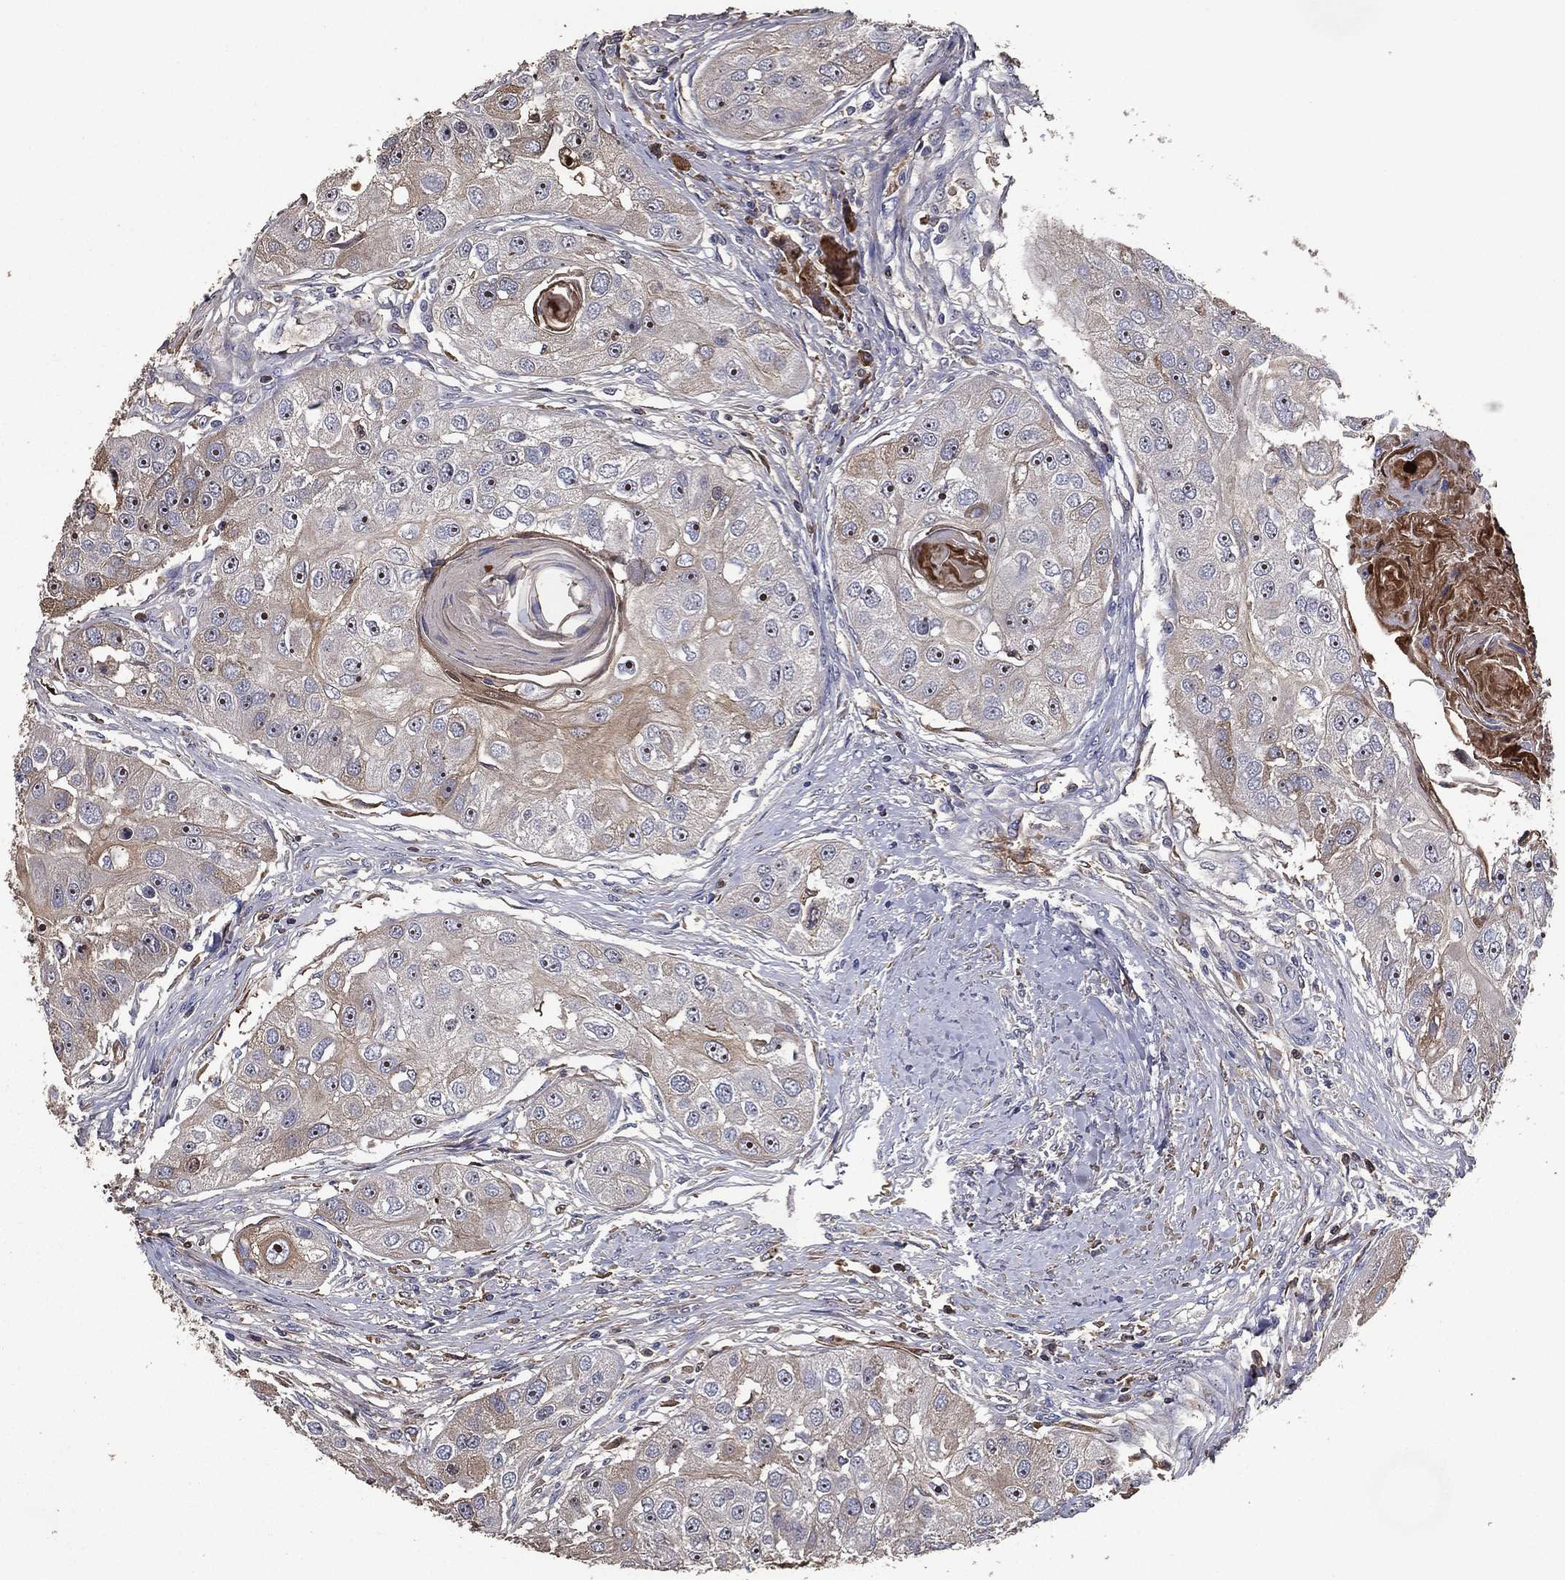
{"staining": {"intensity": "weak", "quantity": "<25%", "location": "cytoplasmic/membranous"}, "tissue": "head and neck cancer", "cell_type": "Tumor cells", "image_type": "cancer", "snomed": [{"axis": "morphology", "description": "Normal tissue, NOS"}, {"axis": "morphology", "description": "Squamous cell carcinoma, NOS"}, {"axis": "topography", "description": "Skeletal muscle"}, {"axis": "topography", "description": "Head-Neck"}], "caption": "Tumor cells are negative for brown protein staining in head and neck cancer. The staining was performed using DAB (3,3'-diaminobenzidine) to visualize the protein expression in brown, while the nuclei were stained in blue with hematoxylin (Magnification: 20x).", "gene": "EFNA1", "patient": {"sex": "male", "age": 51}}